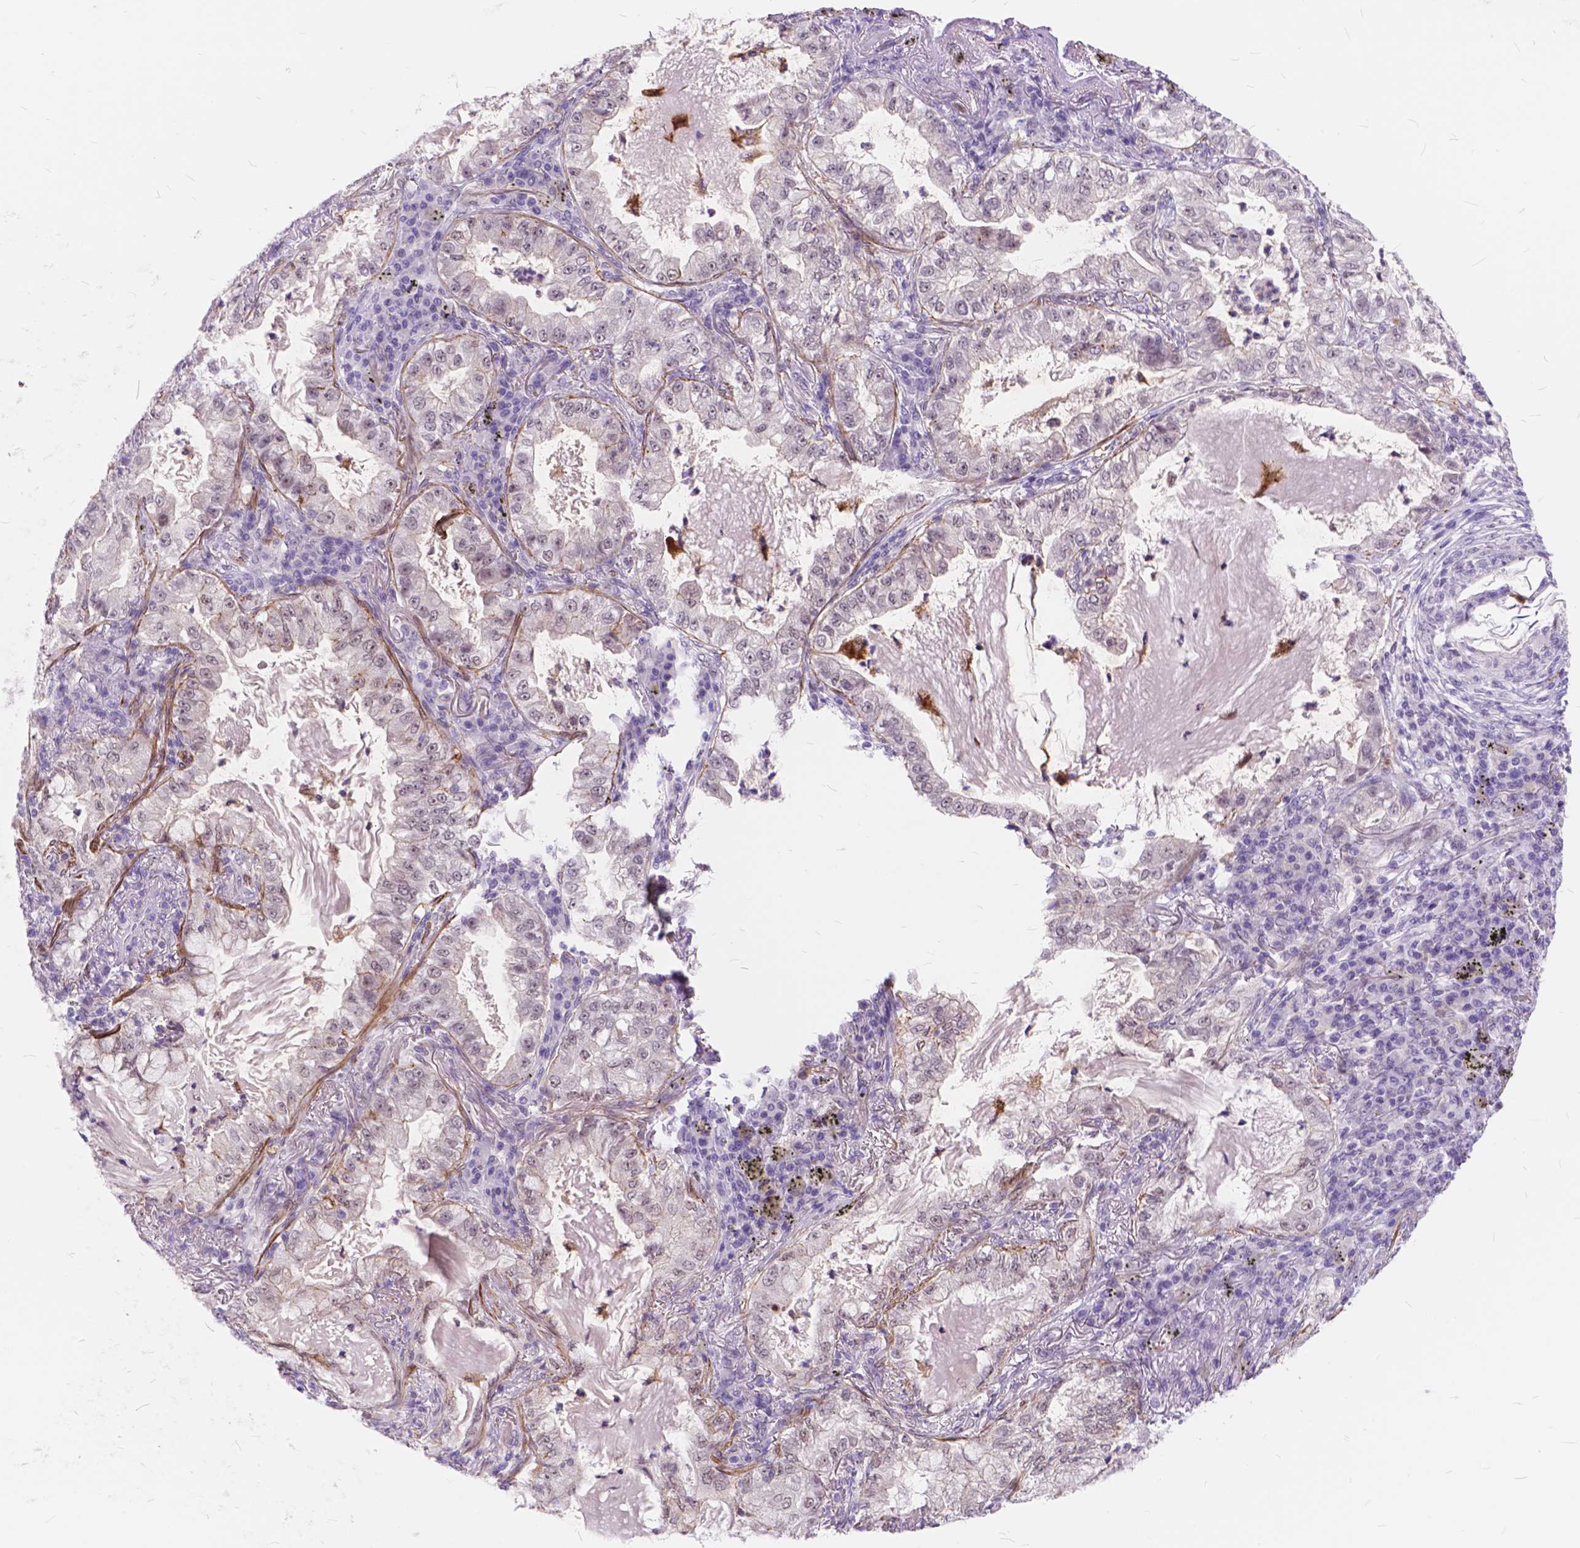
{"staining": {"intensity": "negative", "quantity": "none", "location": "none"}, "tissue": "lung cancer", "cell_type": "Tumor cells", "image_type": "cancer", "snomed": [{"axis": "morphology", "description": "Adenocarcinoma, NOS"}, {"axis": "topography", "description": "Lung"}], "caption": "High magnification brightfield microscopy of lung cancer (adenocarcinoma) stained with DAB (brown) and counterstained with hematoxylin (blue): tumor cells show no significant expression.", "gene": "MAN2C1", "patient": {"sex": "female", "age": 73}}